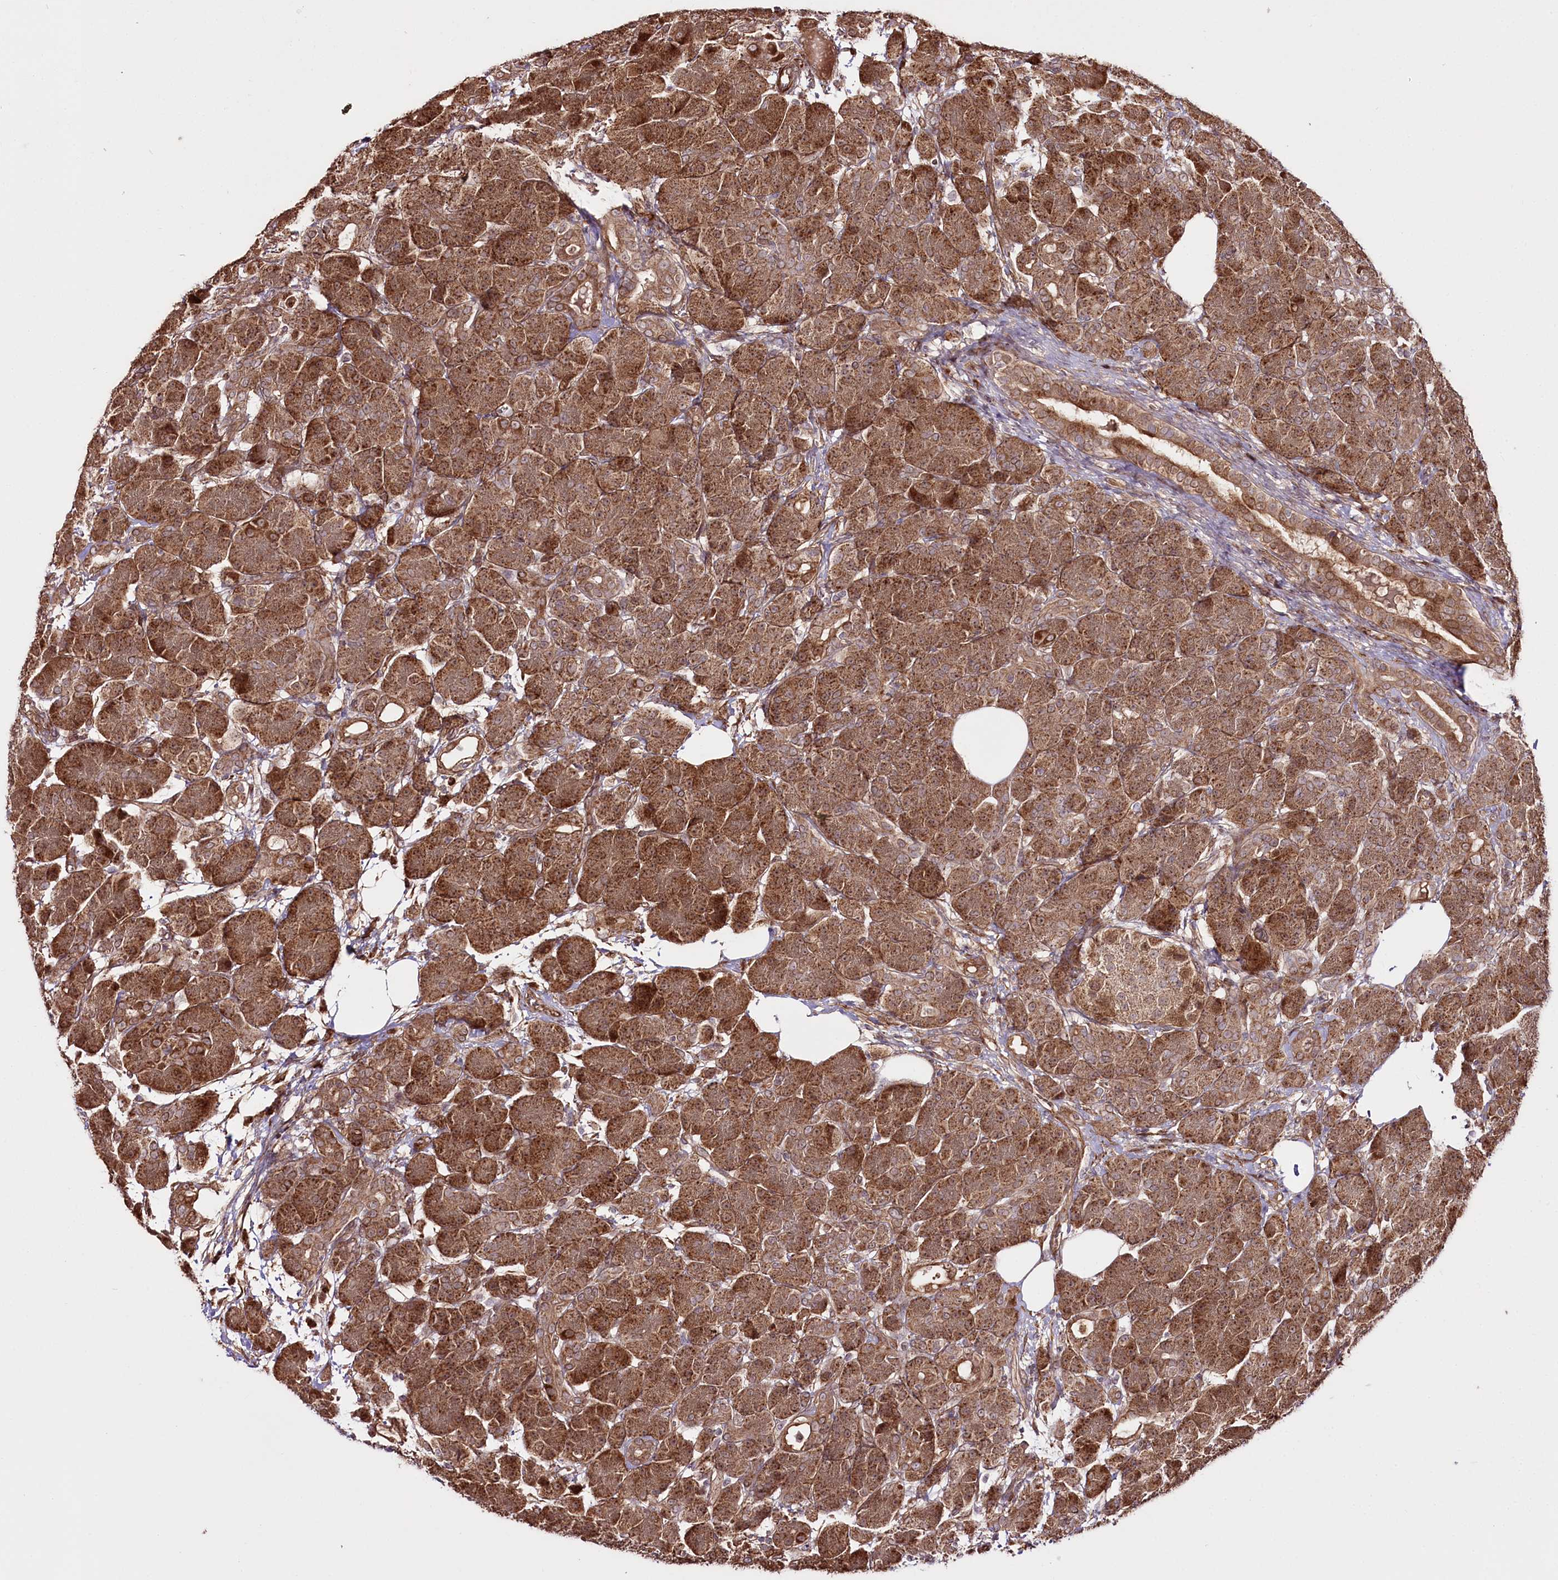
{"staining": {"intensity": "strong", "quantity": ">75%", "location": "cytoplasmic/membranous"}, "tissue": "pancreas", "cell_type": "Exocrine glandular cells", "image_type": "normal", "snomed": [{"axis": "morphology", "description": "Normal tissue, NOS"}, {"axis": "topography", "description": "Pancreas"}], "caption": "Protein analysis of unremarkable pancreas demonstrates strong cytoplasmic/membranous staining in approximately >75% of exocrine glandular cells. The staining was performed using DAB to visualize the protein expression in brown, while the nuclei were stained in blue with hematoxylin (Magnification: 20x).", "gene": "REXO2", "patient": {"sex": "male", "age": 63}}